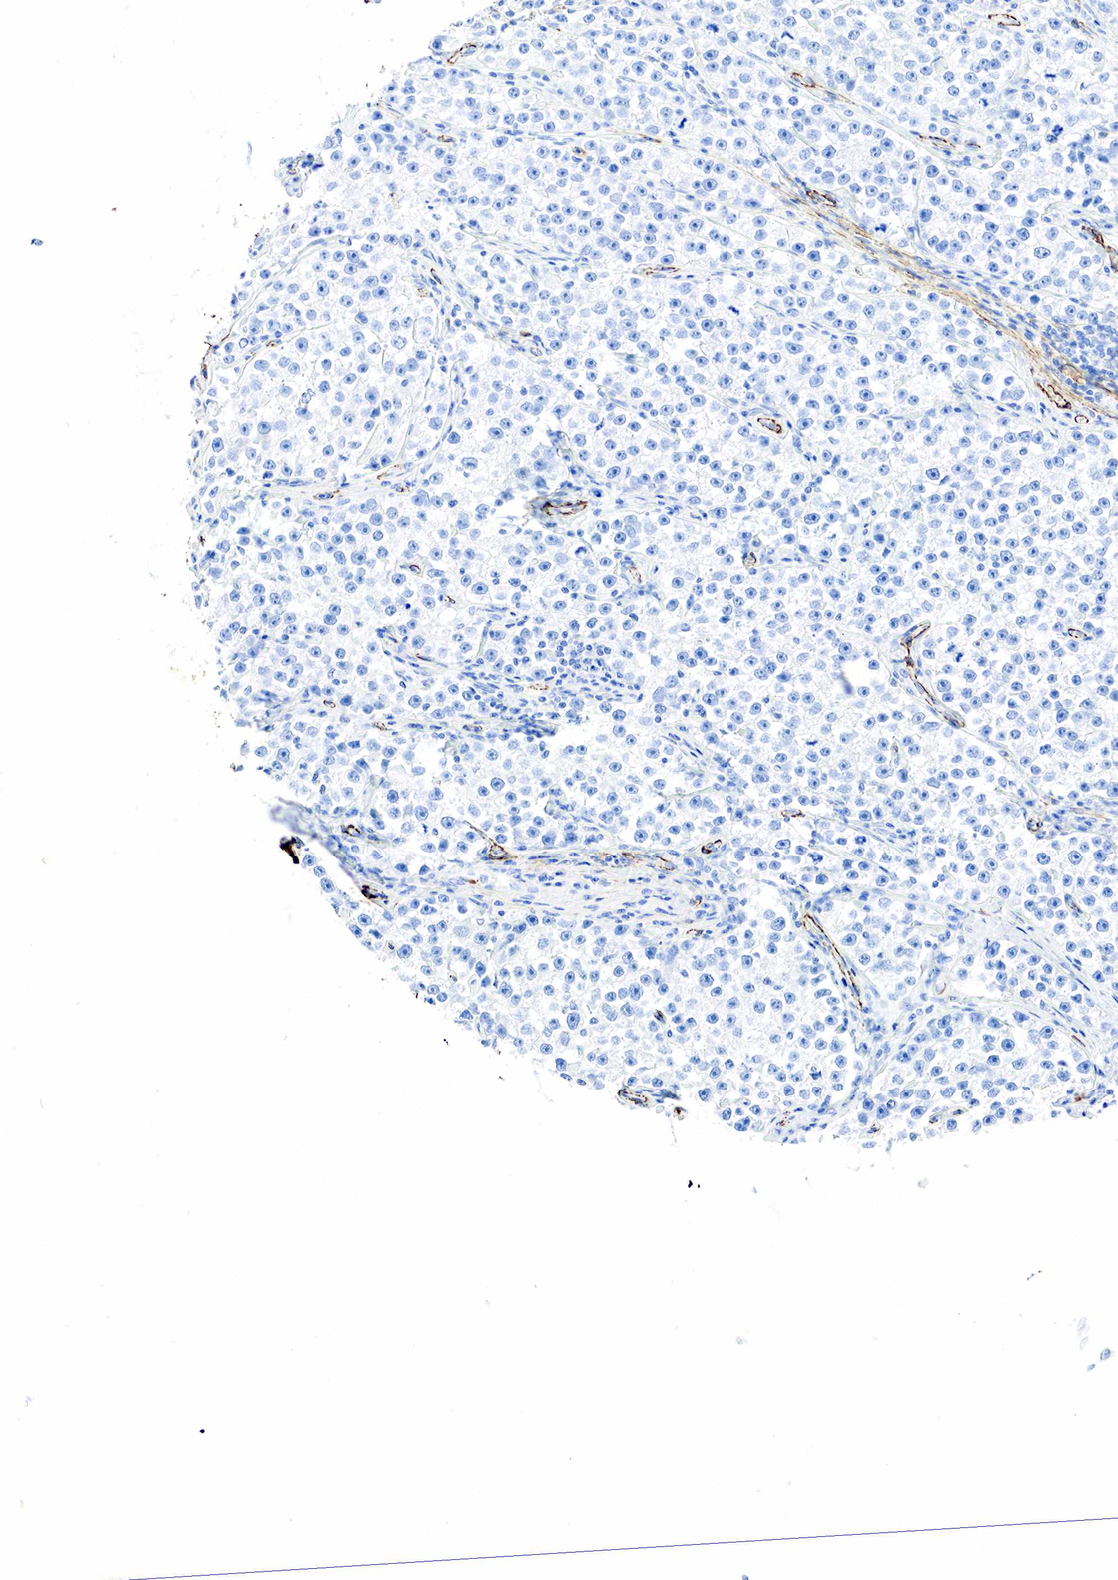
{"staining": {"intensity": "negative", "quantity": "none", "location": "none"}, "tissue": "testis cancer", "cell_type": "Tumor cells", "image_type": "cancer", "snomed": [{"axis": "morphology", "description": "Seminoma, NOS"}, {"axis": "topography", "description": "Testis"}], "caption": "Testis seminoma stained for a protein using IHC exhibits no staining tumor cells.", "gene": "ACTA1", "patient": {"sex": "male", "age": 32}}